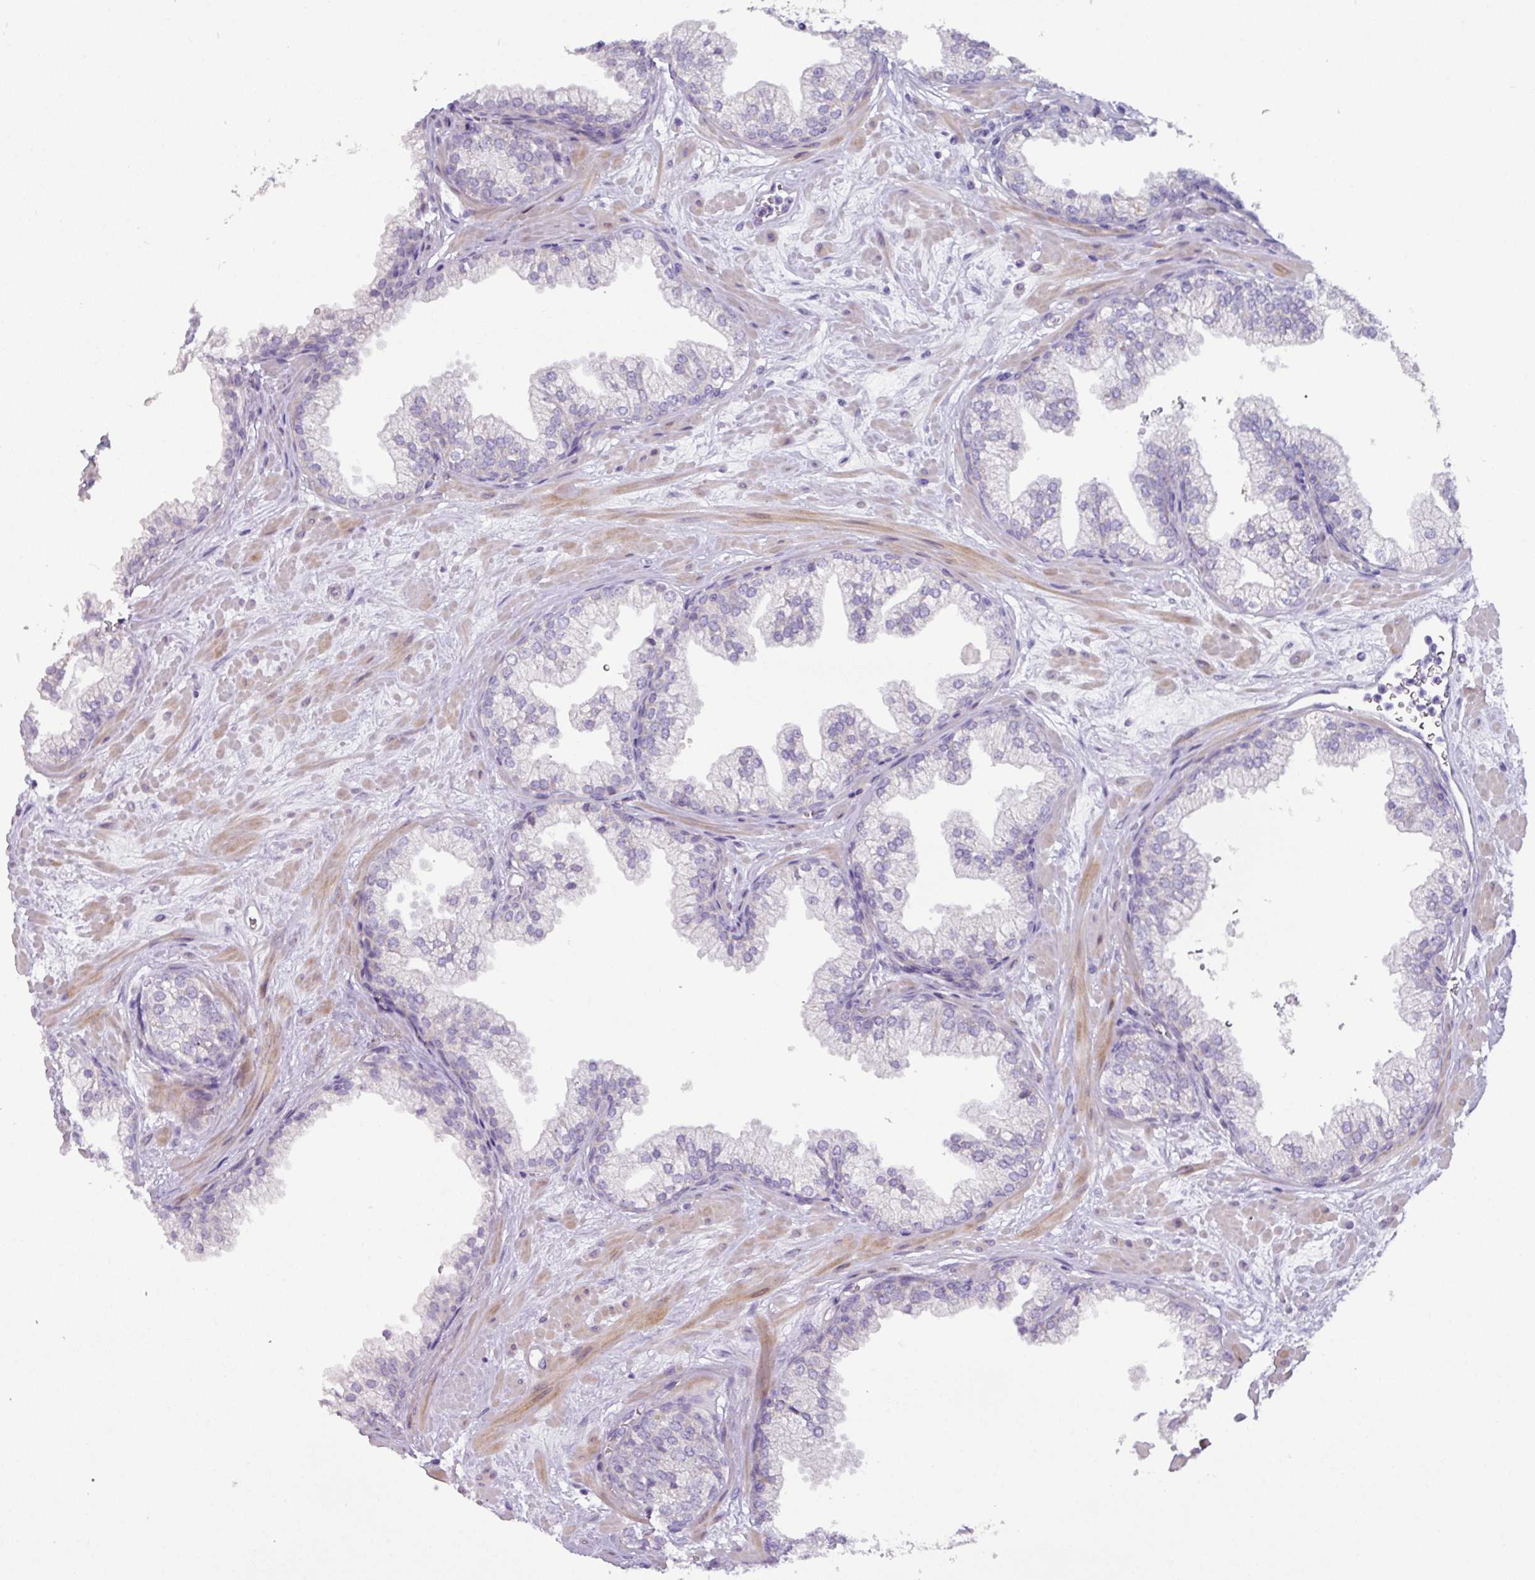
{"staining": {"intensity": "negative", "quantity": "none", "location": "none"}, "tissue": "prostate", "cell_type": "Glandular cells", "image_type": "normal", "snomed": [{"axis": "morphology", "description": "Normal tissue, NOS"}, {"axis": "topography", "description": "Prostate"}, {"axis": "topography", "description": "Peripheral nerve tissue"}], "caption": "Immunohistochemistry micrograph of normal prostate stained for a protein (brown), which reveals no staining in glandular cells. (DAB (3,3'-diaminobenzidine) IHC visualized using brightfield microscopy, high magnification).", "gene": "RGS16", "patient": {"sex": "male", "age": 61}}